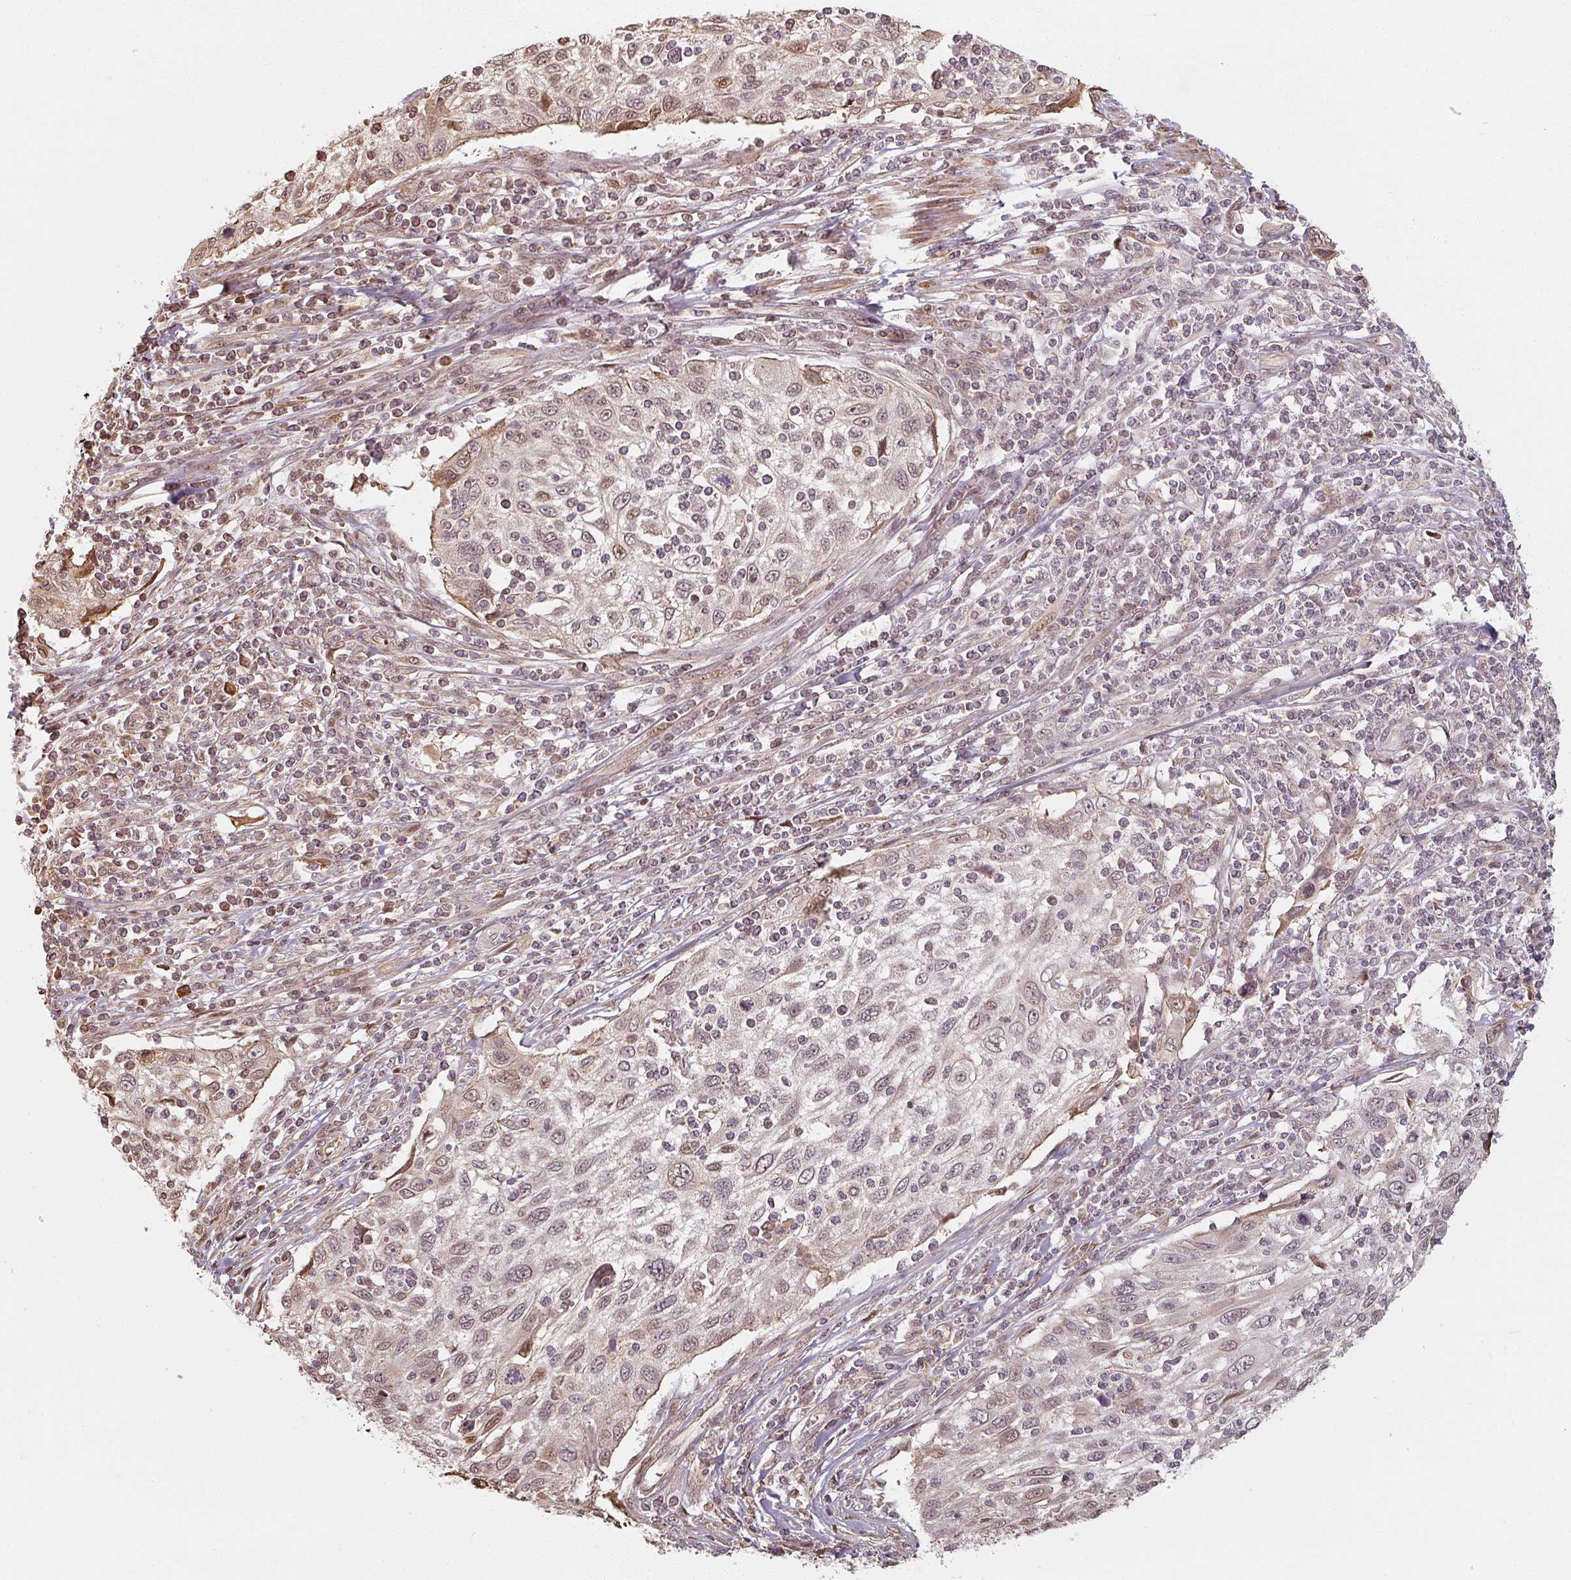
{"staining": {"intensity": "weak", "quantity": ">75%", "location": "nuclear"}, "tissue": "cervical cancer", "cell_type": "Tumor cells", "image_type": "cancer", "snomed": [{"axis": "morphology", "description": "Squamous cell carcinoma, NOS"}, {"axis": "topography", "description": "Cervix"}], "caption": "IHC of cervical squamous cell carcinoma displays low levels of weak nuclear expression in approximately >75% of tumor cells.", "gene": "MED19", "patient": {"sex": "female", "age": 70}}